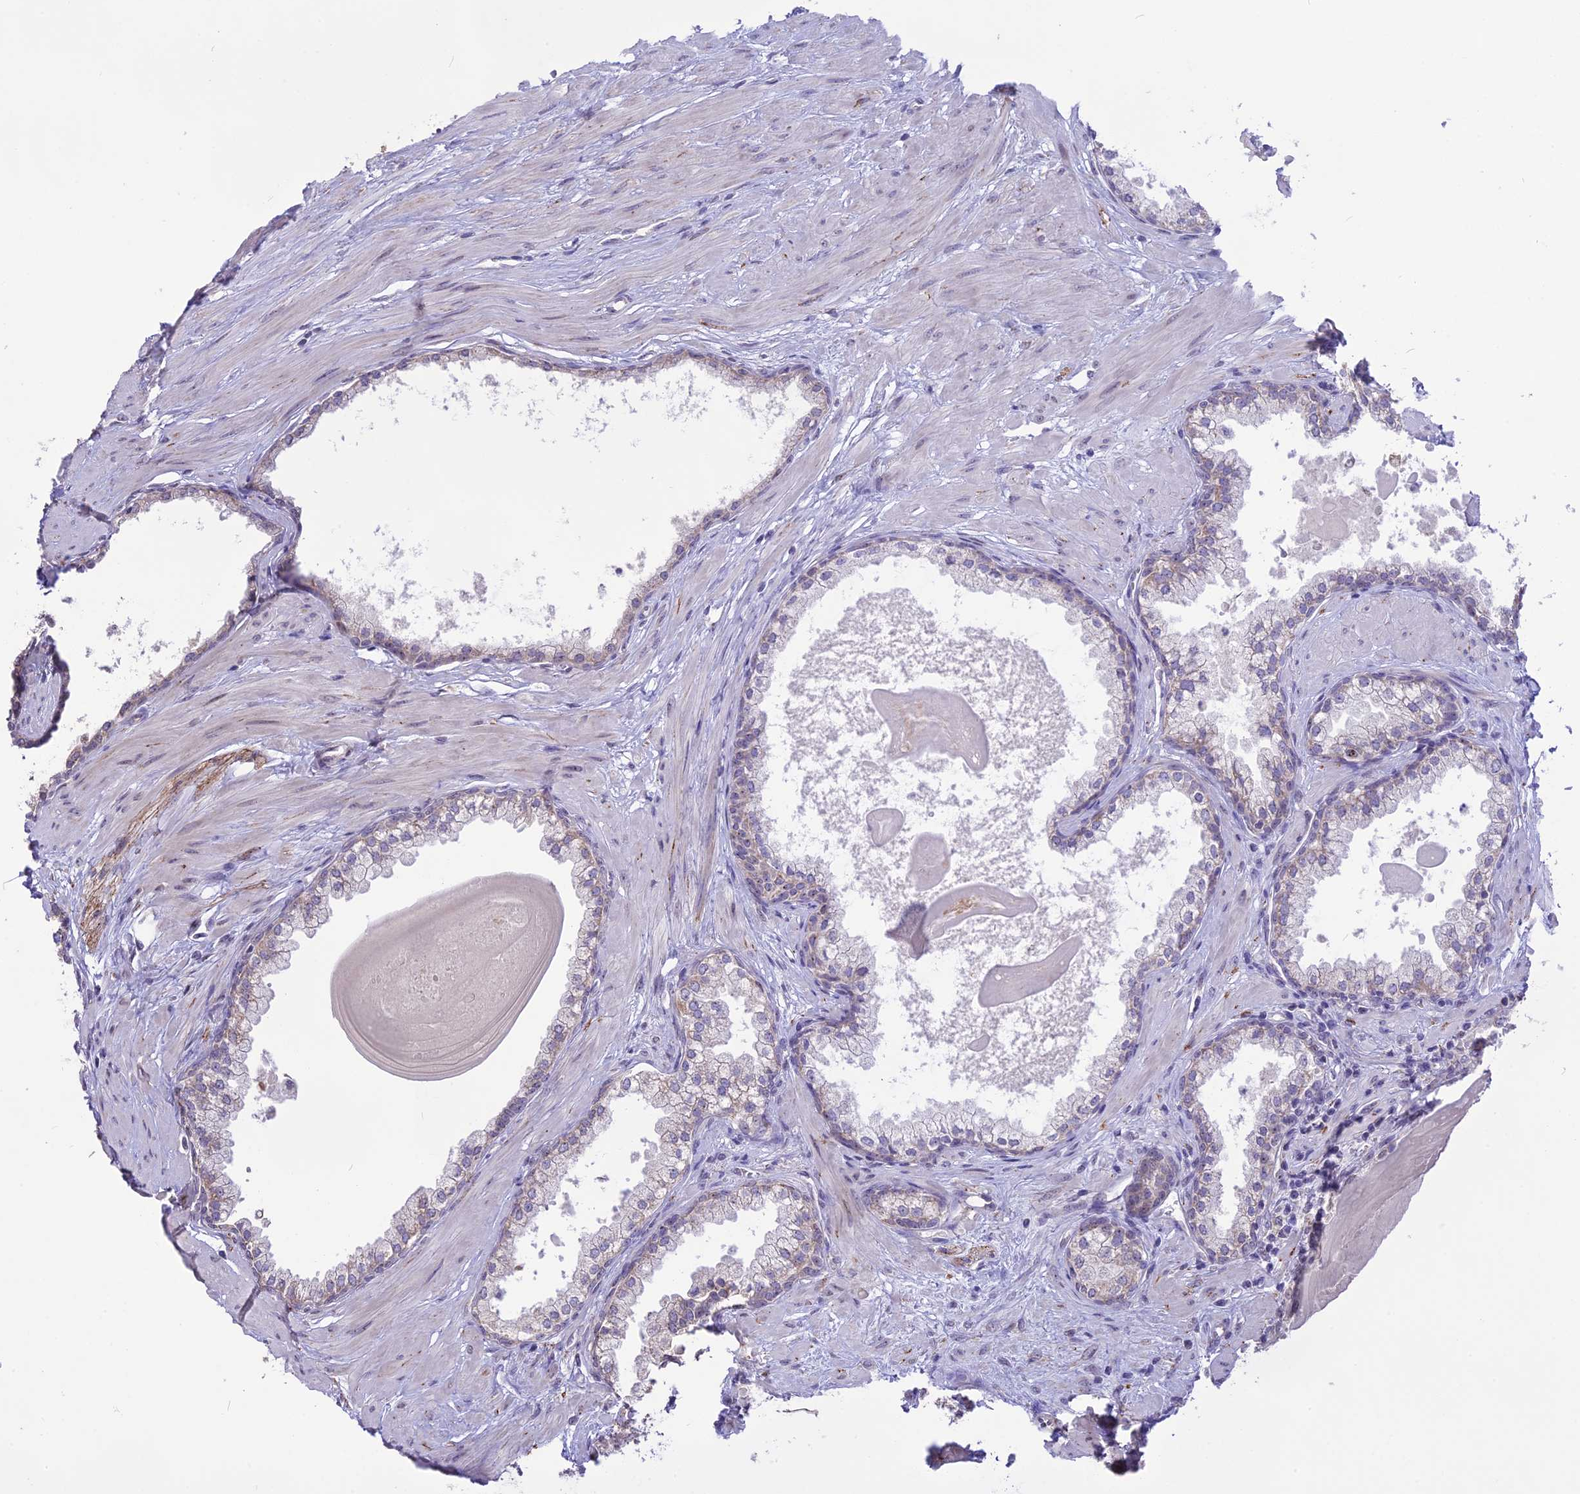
{"staining": {"intensity": "weak", "quantity": "<25%", "location": "cytoplasmic/membranous"}, "tissue": "prostate", "cell_type": "Glandular cells", "image_type": "normal", "snomed": [{"axis": "morphology", "description": "Normal tissue, NOS"}, {"axis": "topography", "description": "Prostate"}], "caption": "This micrograph is of normal prostate stained with immunohistochemistry (IHC) to label a protein in brown with the nuclei are counter-stained blue. There is no expression in glandular cells. The staining is performed using DAB (3,3'-diaminobenzidine) brown chromogen with nuclei counter-stained in using hematoxylin.", "gene": "CMSS1", "patient": {"sex": "male", "age": 57}}